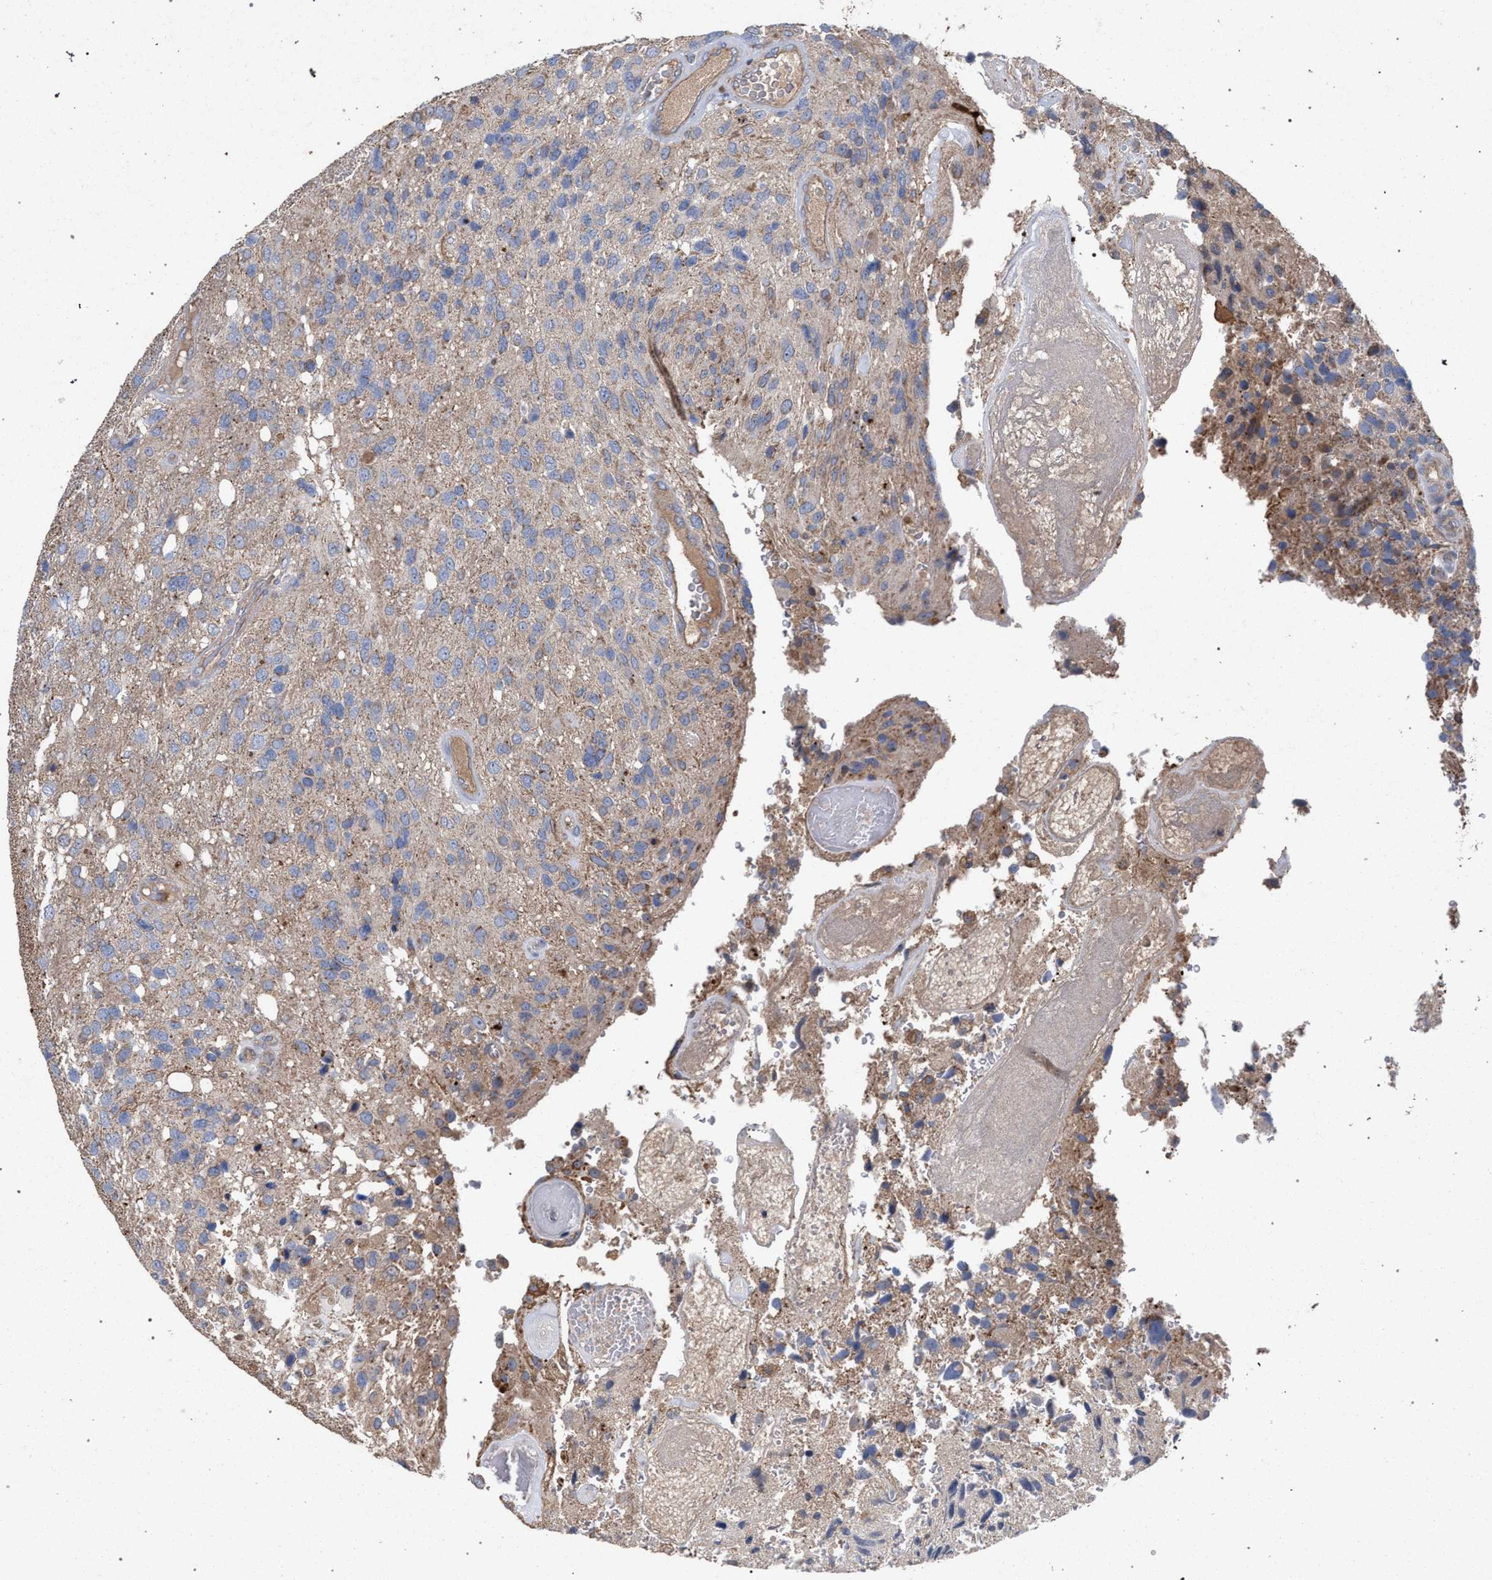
{"staining": {"intensity": "weak", "quantity": "<25%", "location": "cytoplasmic/membranous"}, "tissue": "glioma", "cell_type": "Tumor cells", "image_type": "cancer", "snomed": [{"axis": "morphology", "description": "Glioma, malignant, High grade"}, {"axis": "topography", "description": "Brain"}], "caption": "IHC of human glioma demonstrates no expression in tumor cells.", "gene": "BCL2L12", "patient": {"sex": "female", "age": 58}}